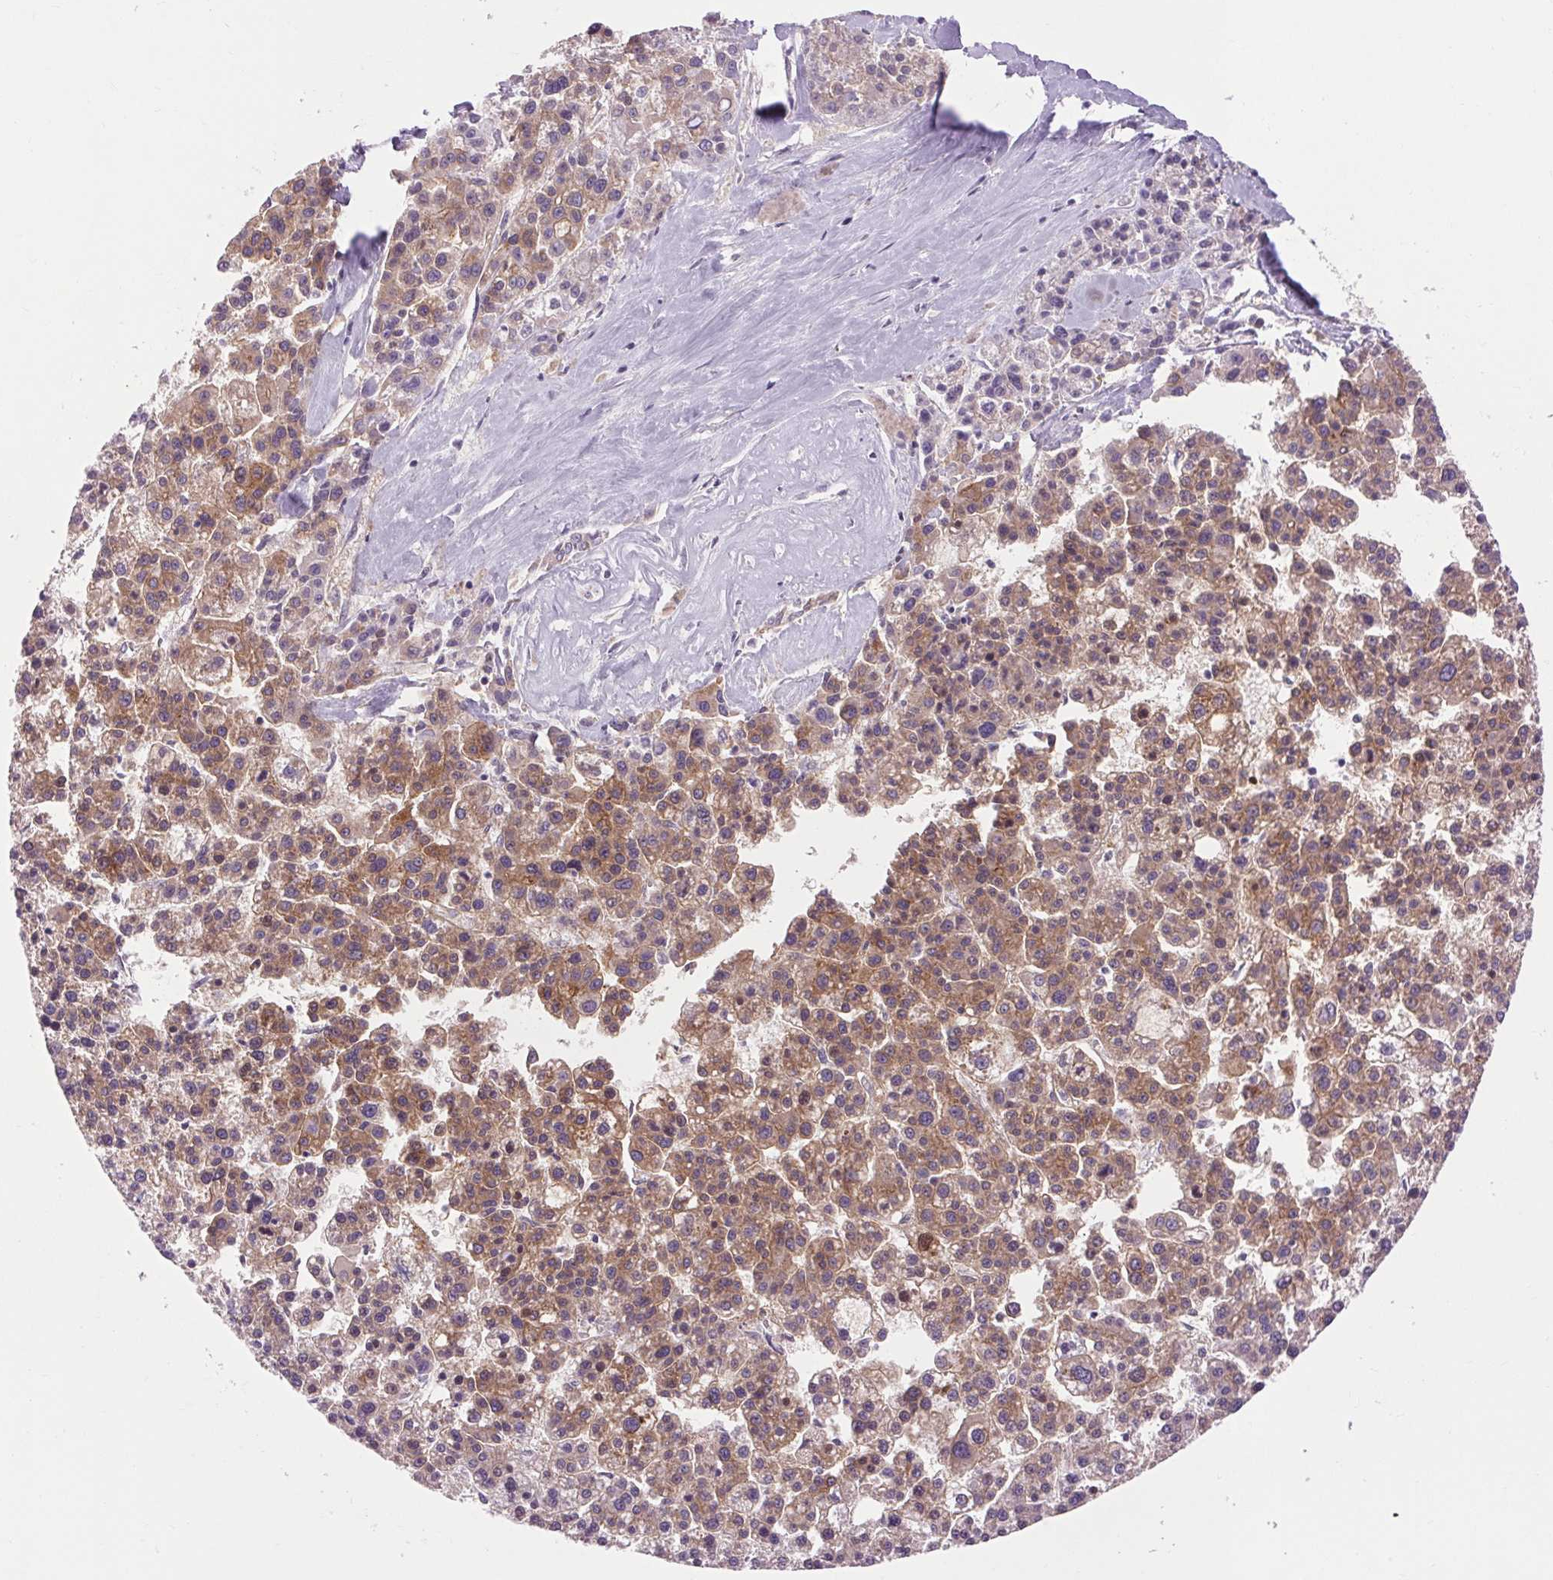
{"staining": {"intensity": "moderate", "quantity": ">75%", "location": "cytoplasmic/membranous"}, "tissue": "liver cancer", "cell_type": "Tumor cells", "image_type": "cancer", "snomed": [{"axis": "morphology", "description": "Carcinoma, Hepatocellular, NOS"}, {"axis": "topography", "description": "Liver"}], "caption": "Hepatocellular carcinoma (liver) stained with IHC demonstrates moderate cytoplasmic/membranous expression in about >75% of tumor cells.", "gene": "SOWAHC", "patient": {"sex": "female", "age": 58}}